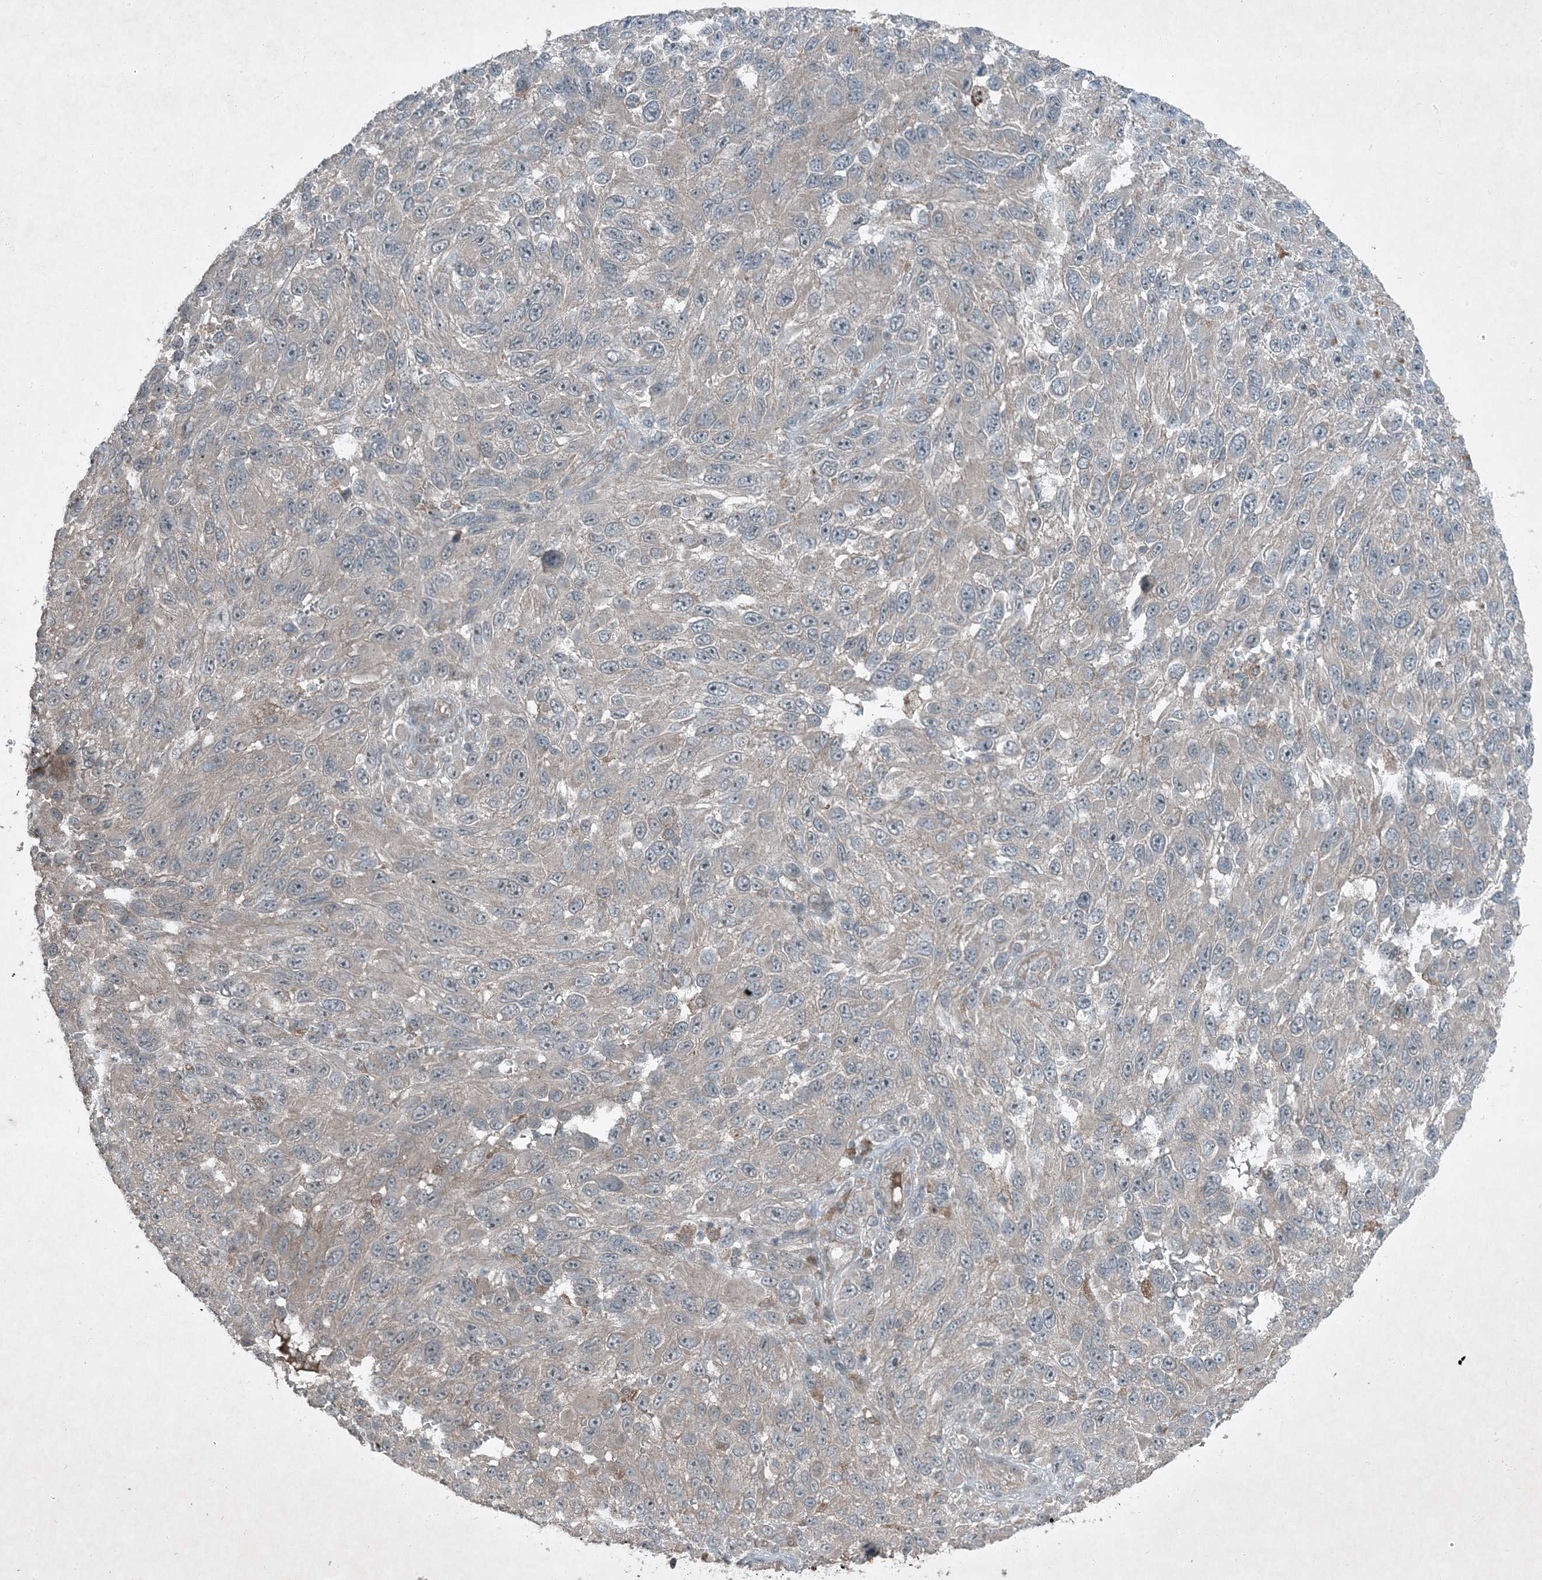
{"staining": {"intensity": "negative", "quantity": "none", "location": "none"}, "tissue": "melanoma", "cell_type": "Tumor cells", "image_type": "cancer", "snomed": [{"axis": "morphology", "description": "Malignant melanoma, NOS"}, {"axis": "topography", "description": "Skin"}], "caption": "The micrograph exhibits no significant expression in tumor cells of melanoma.", "gene": "MDN1", "patient": {"sex": "female", "age": 96}}